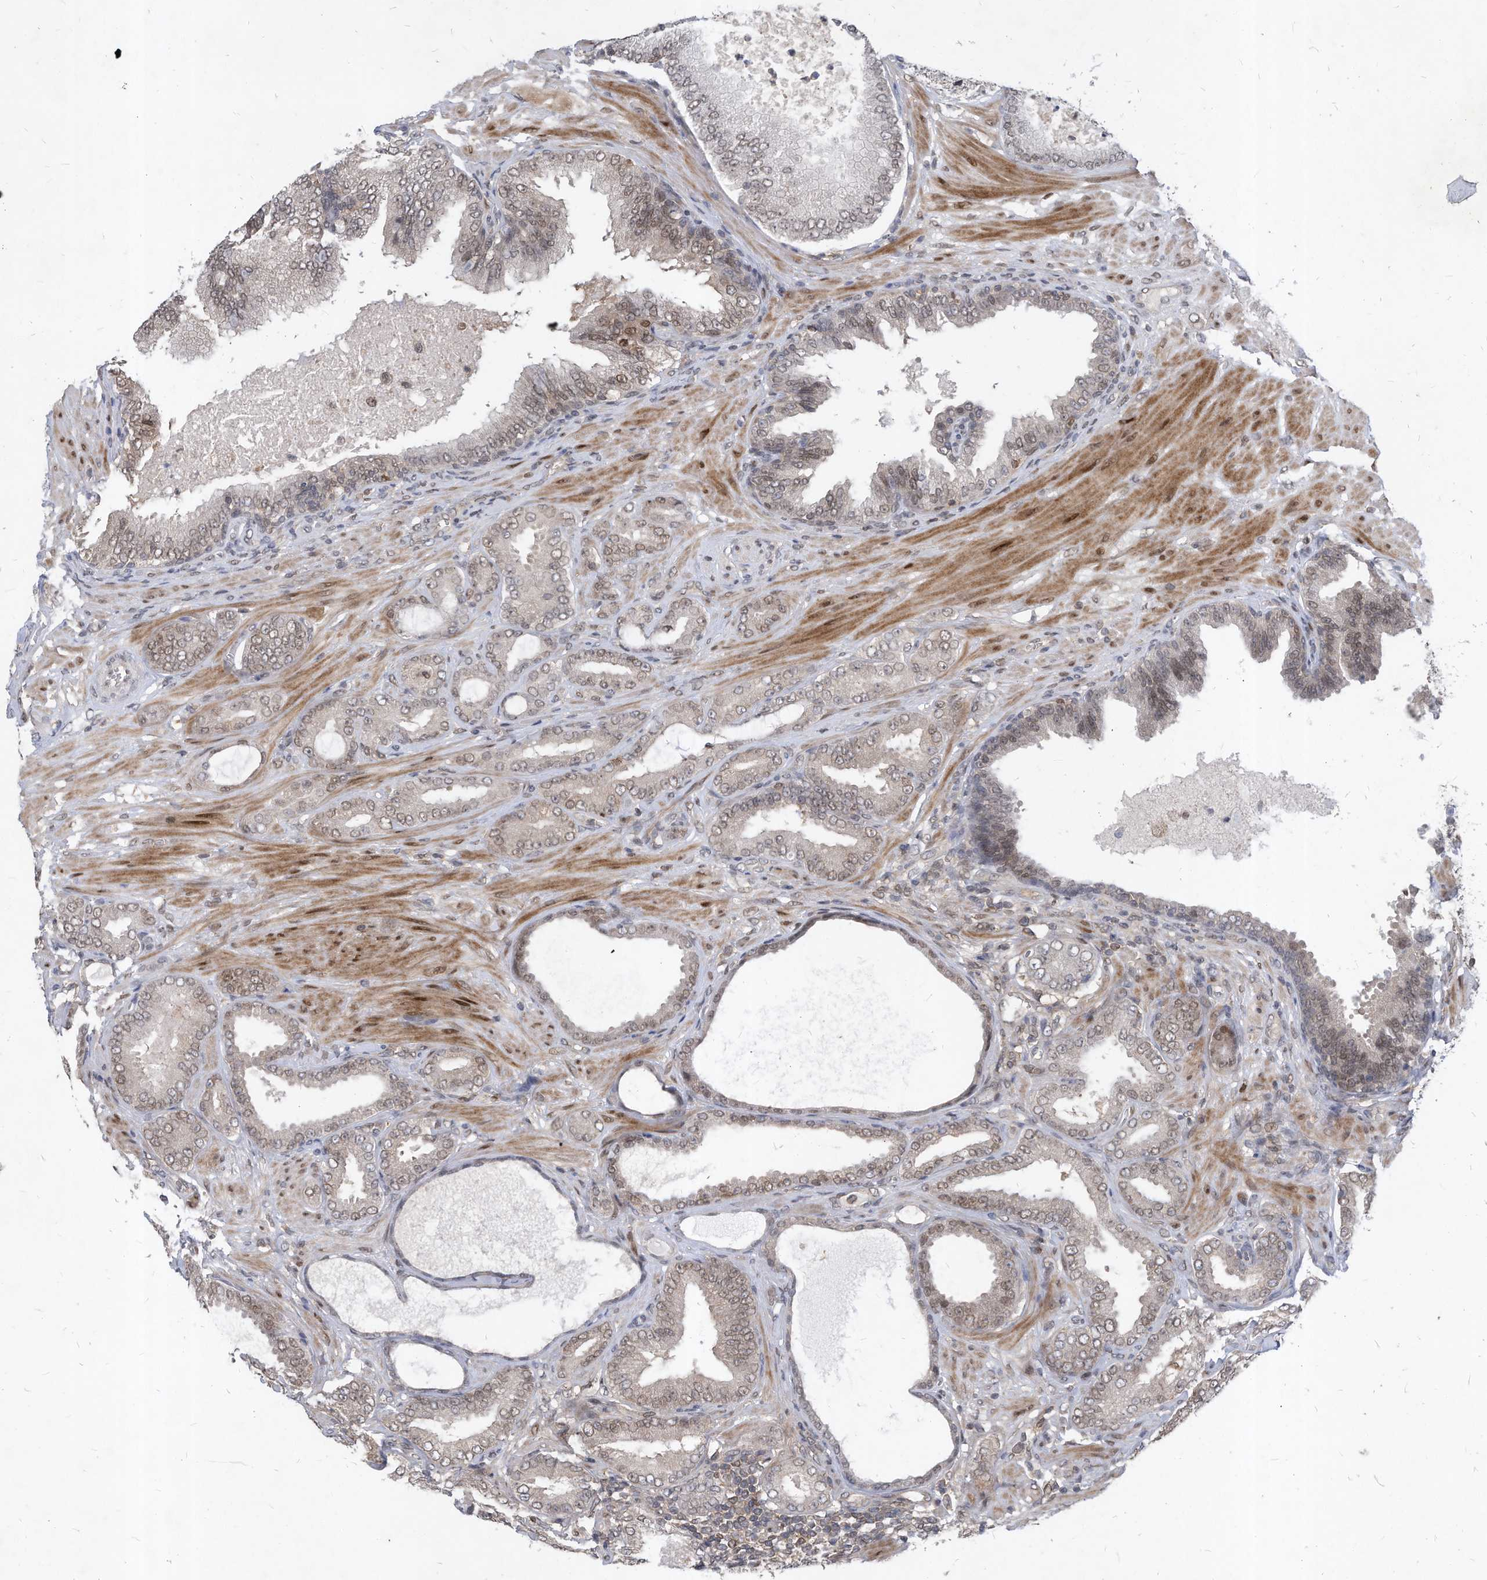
{"staining": {"intensity": "weak", "quantity": "<25%", "location": "nuclear"}, "tissue": "prostate cancer", "cell_type": "Tumor cells", "image_type": "cancer", "snomed": [{"axis": "morphology", "description": "Adenocarcinoma, Low grade"}, {"axis": "topography", "description": "Prostate"}], "caption": "IHC image of neoplastic tissue: prostate cancer stained with DAB (3,3'-diaminobenzidine) displays no significant protein expression in tumor cells.", "gene": "KPNB1", "patient": {"sex": "male", "age": 63}}